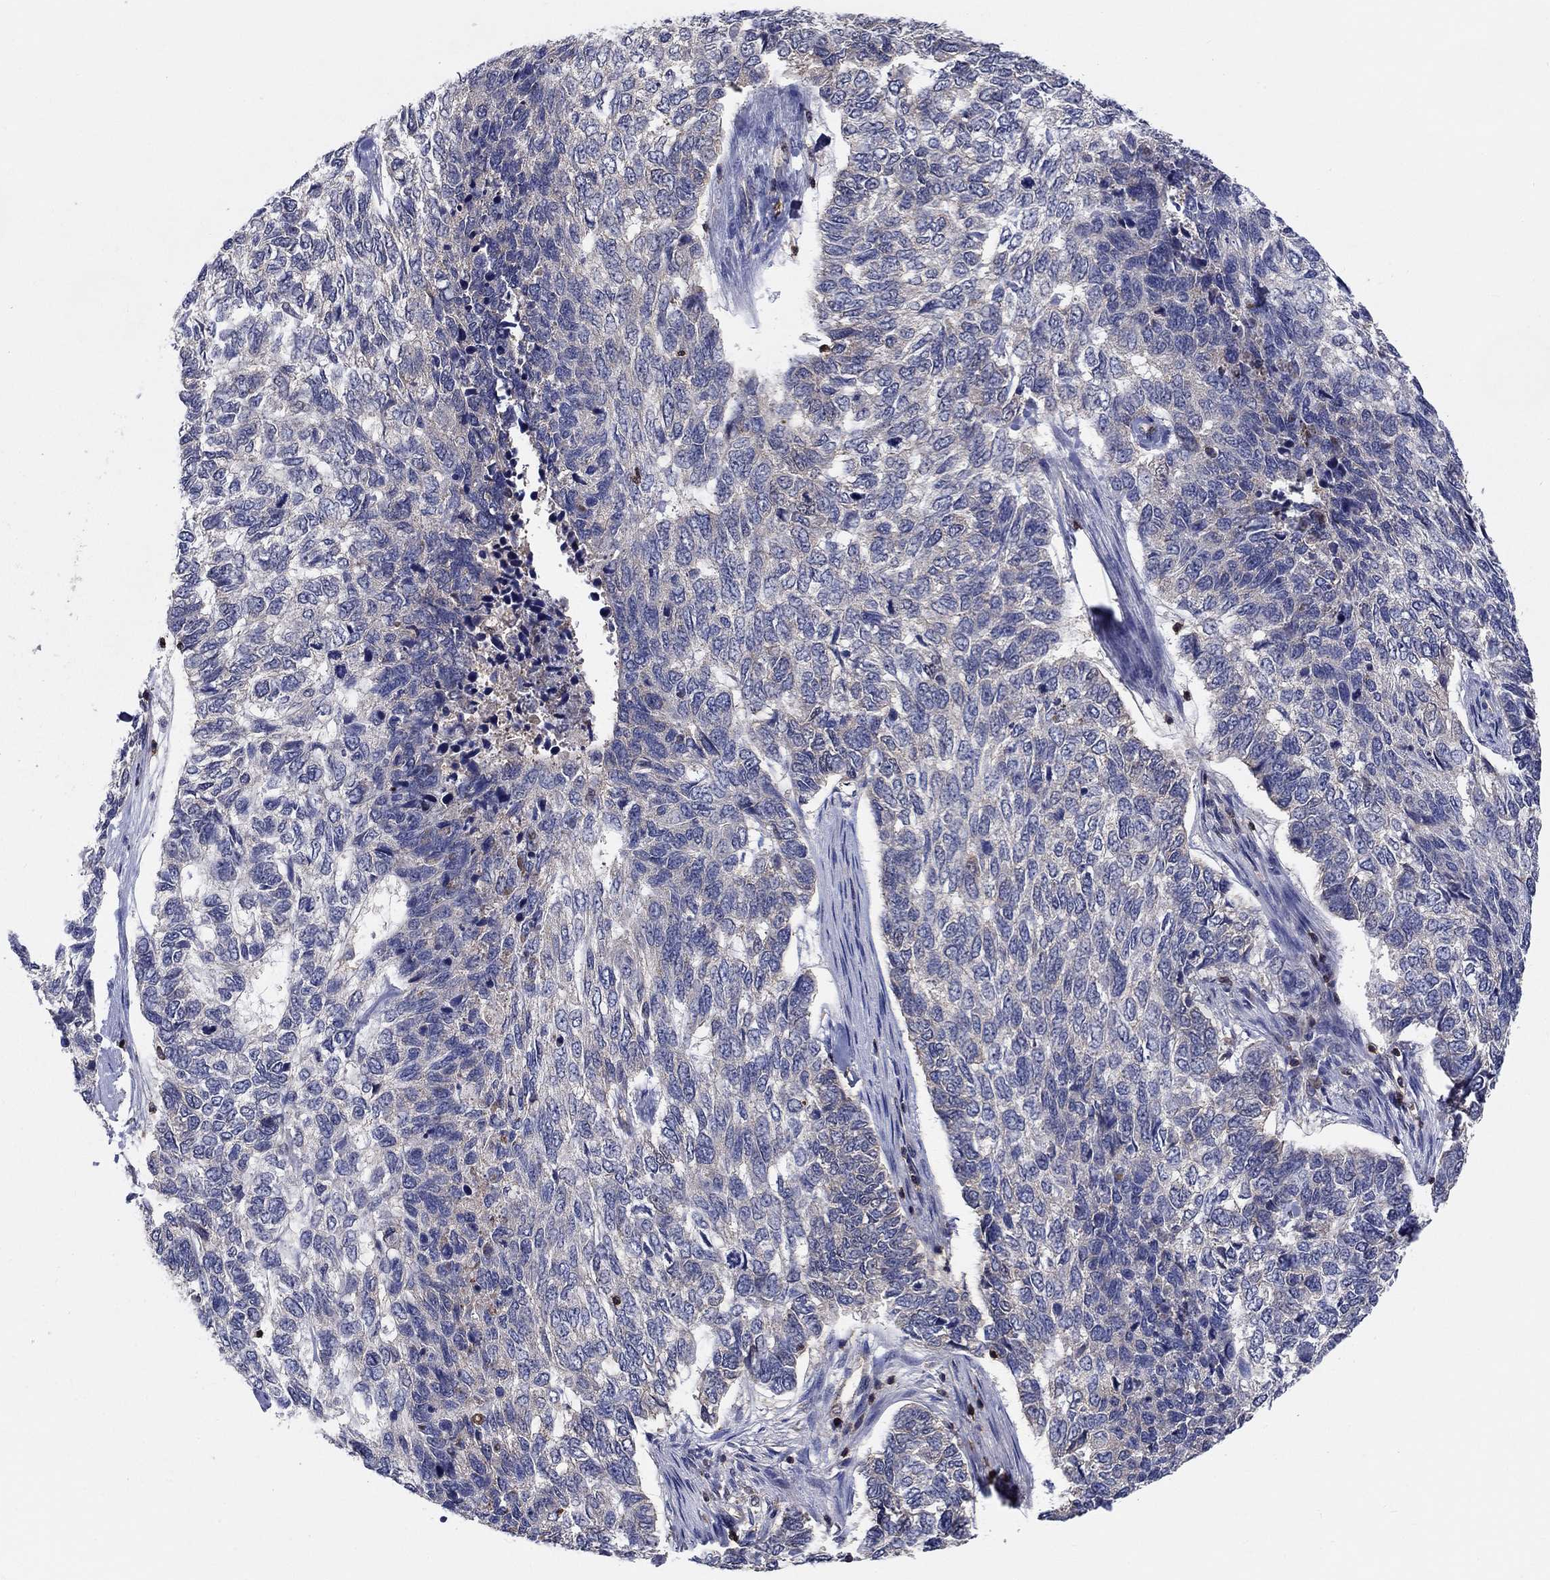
{"staining": {"intensity": "negative", "quantity": "none", "location": "none"}, "tissue": "skin cancer", "cell_type": "Tumor cells", "image_type": "cancer", "snomed": [{"axis": "morphology", "description": "Basal cell carcinoma"}, {"axis": "topography", "description": "Skin"}], "caption": "Immunohistochemistry (IHC) of human skin cancer displays no expression in tumor cells.", "gene": "AGFG2", "patient": {"sex": "female", "age": 65}}